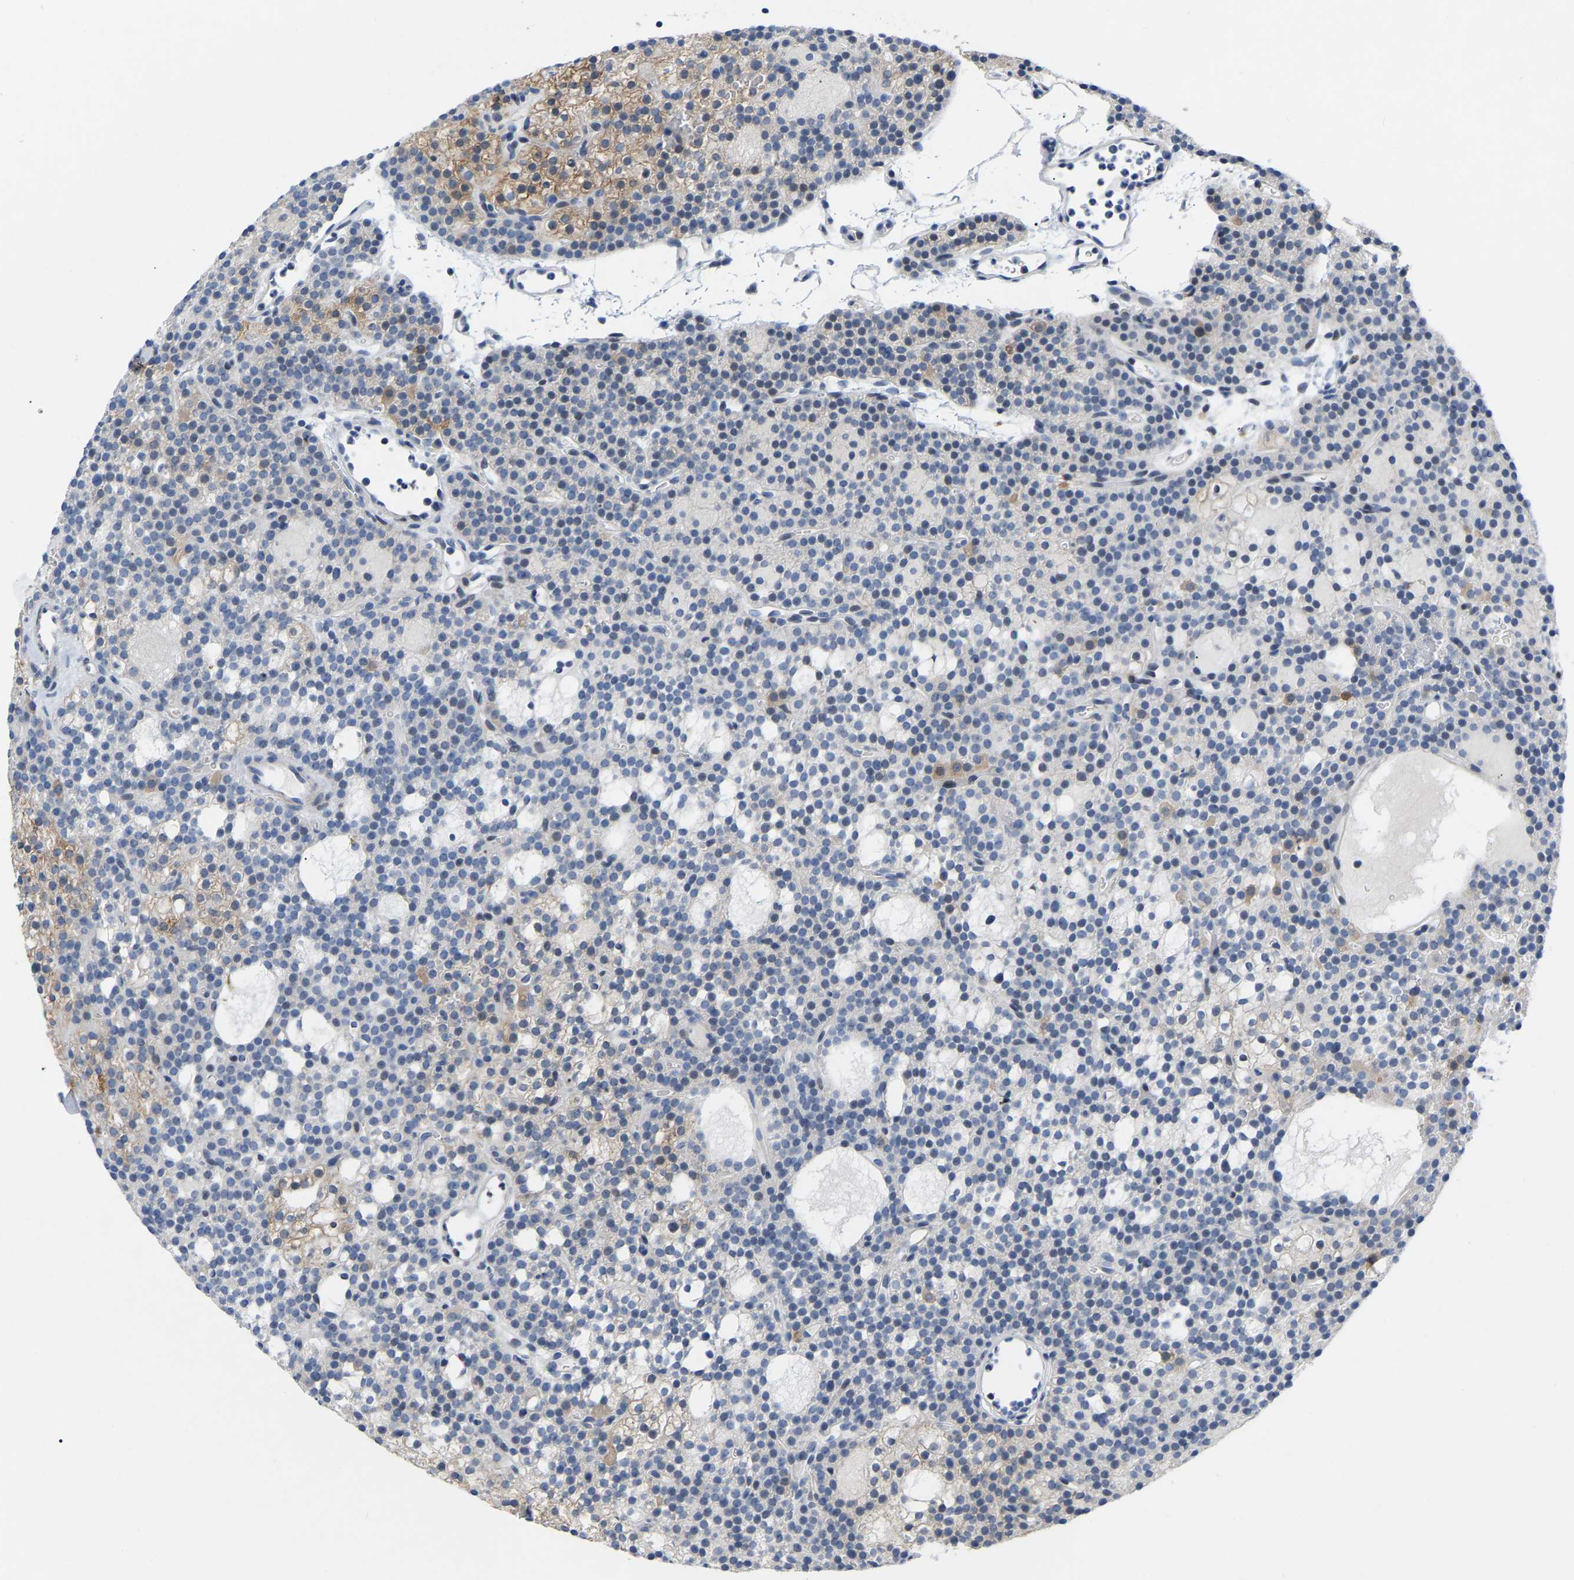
{"staining": {"intensity": "moderate", "quantity": "<25%", "location": "cytoplasmic/membranous"}, "tissue": "parathyroid gland", "cell_type": "Glandular cells", "image_type": "normal", "snomed": [{"axis": "morphology", "description": "Normal tissue, NOS"}, {"axis": "morphology", "description": "Adenoma, NOS"}, {"axis": "topography", "description": "Parathyroid gland"}], "caption": "Moderate cytoplasmic/membranous staining for a protein is identified in about <25% of glandular cells of unremarkable parathyroid gland using IHC.", "gene": "ABTB2", "patient": {"sex": "female", "age": 74}}